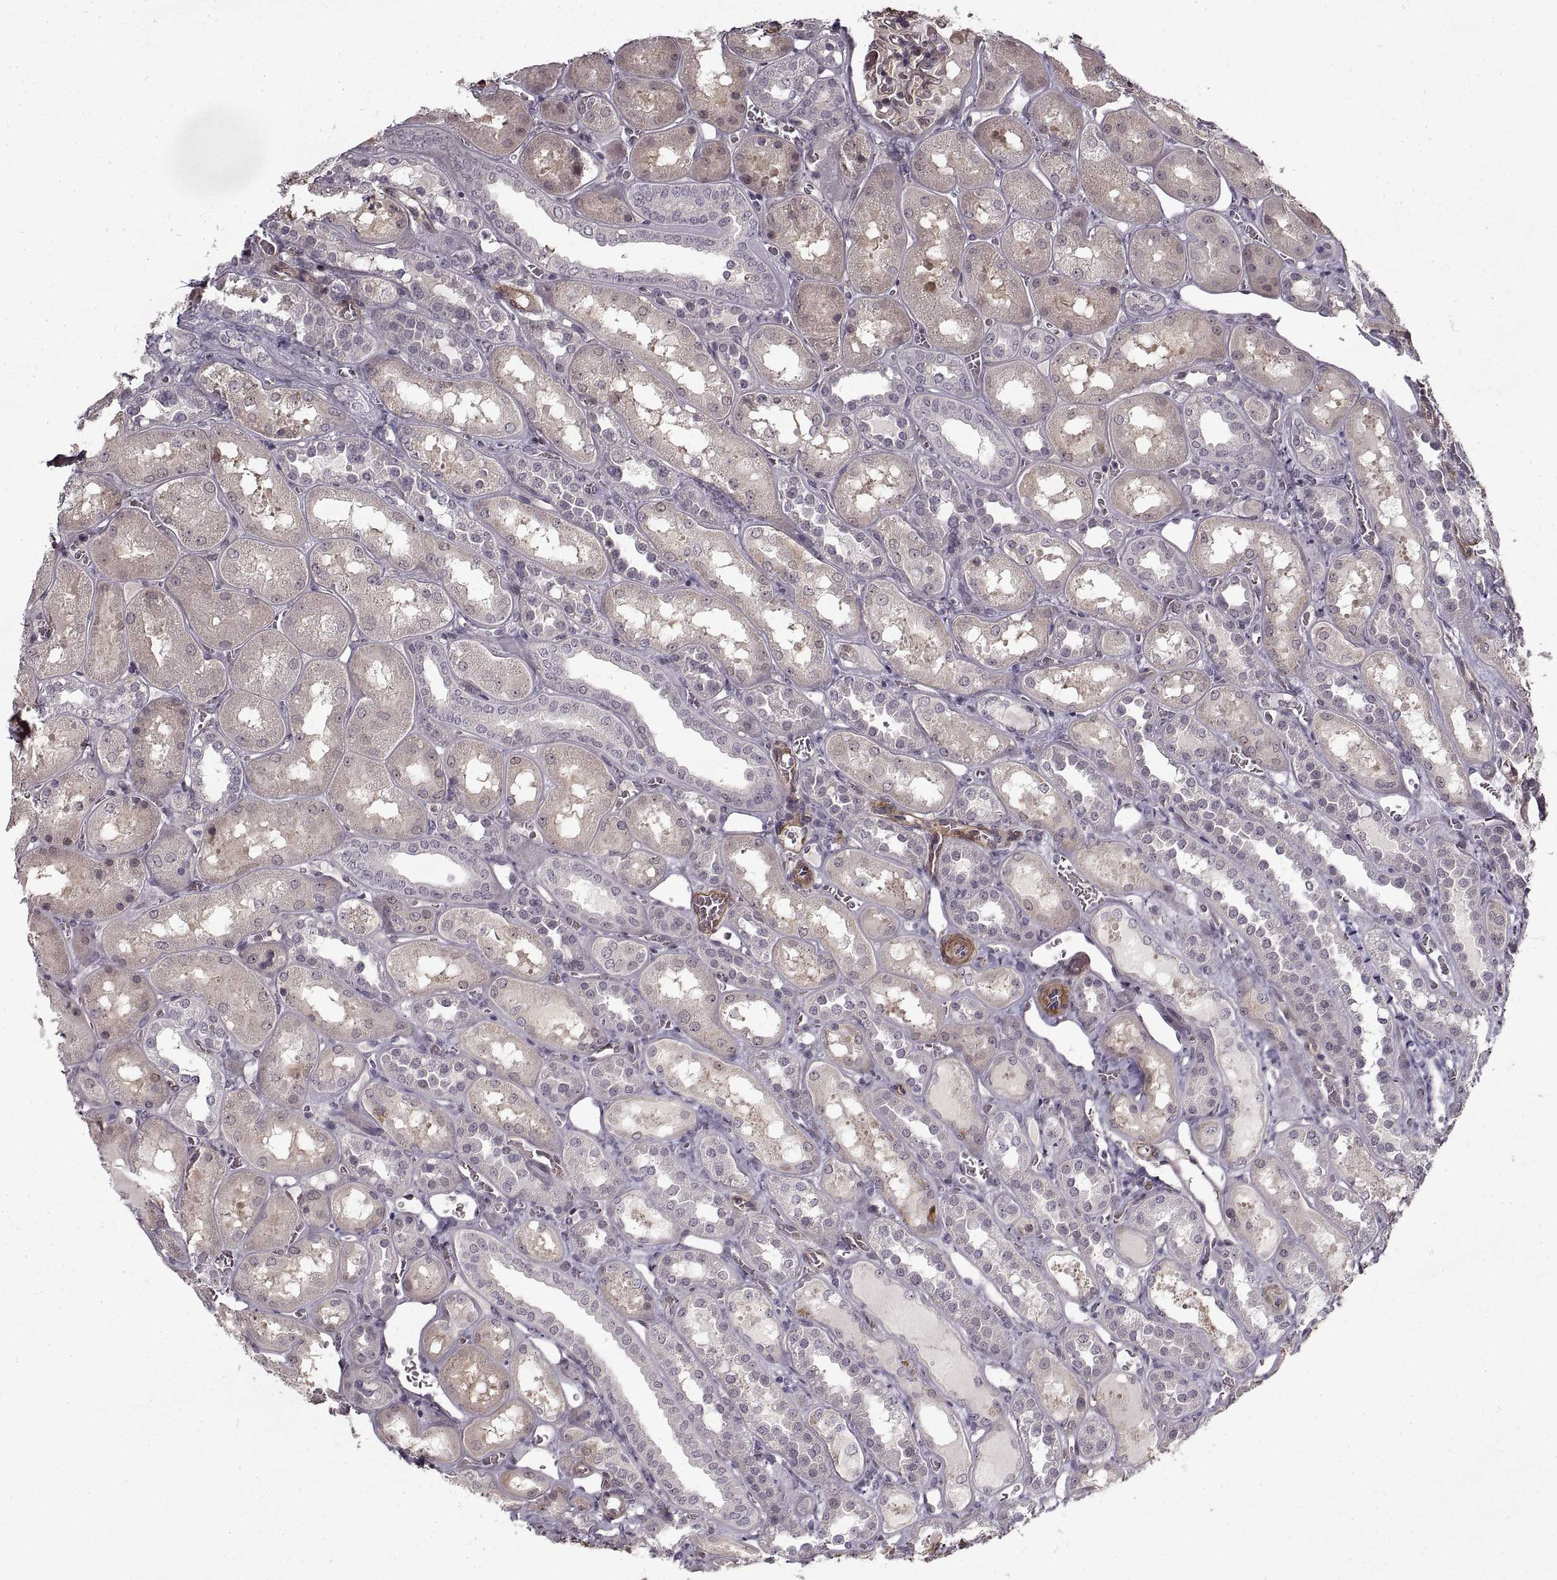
{"staining": {"intensity": "negative", "quantity": "none", "location": "none"}, "tissue": "kidney", "cell_type": "Cells in glomeruli", "image_type": "normal", "snomed": [{"axis": "morphology", "description": "Normal tissue, NOS"}, {"axis": "topography", "description": "Kidney"}], "caption": "A high-resolution histopathology image shows immunohistochemistry (IHC) staining of normal kidney, which exhibits no significant expression in cells in glomeruli.", "gene": "LAMB2", "patient": {"sex": "male", "age": 73}}